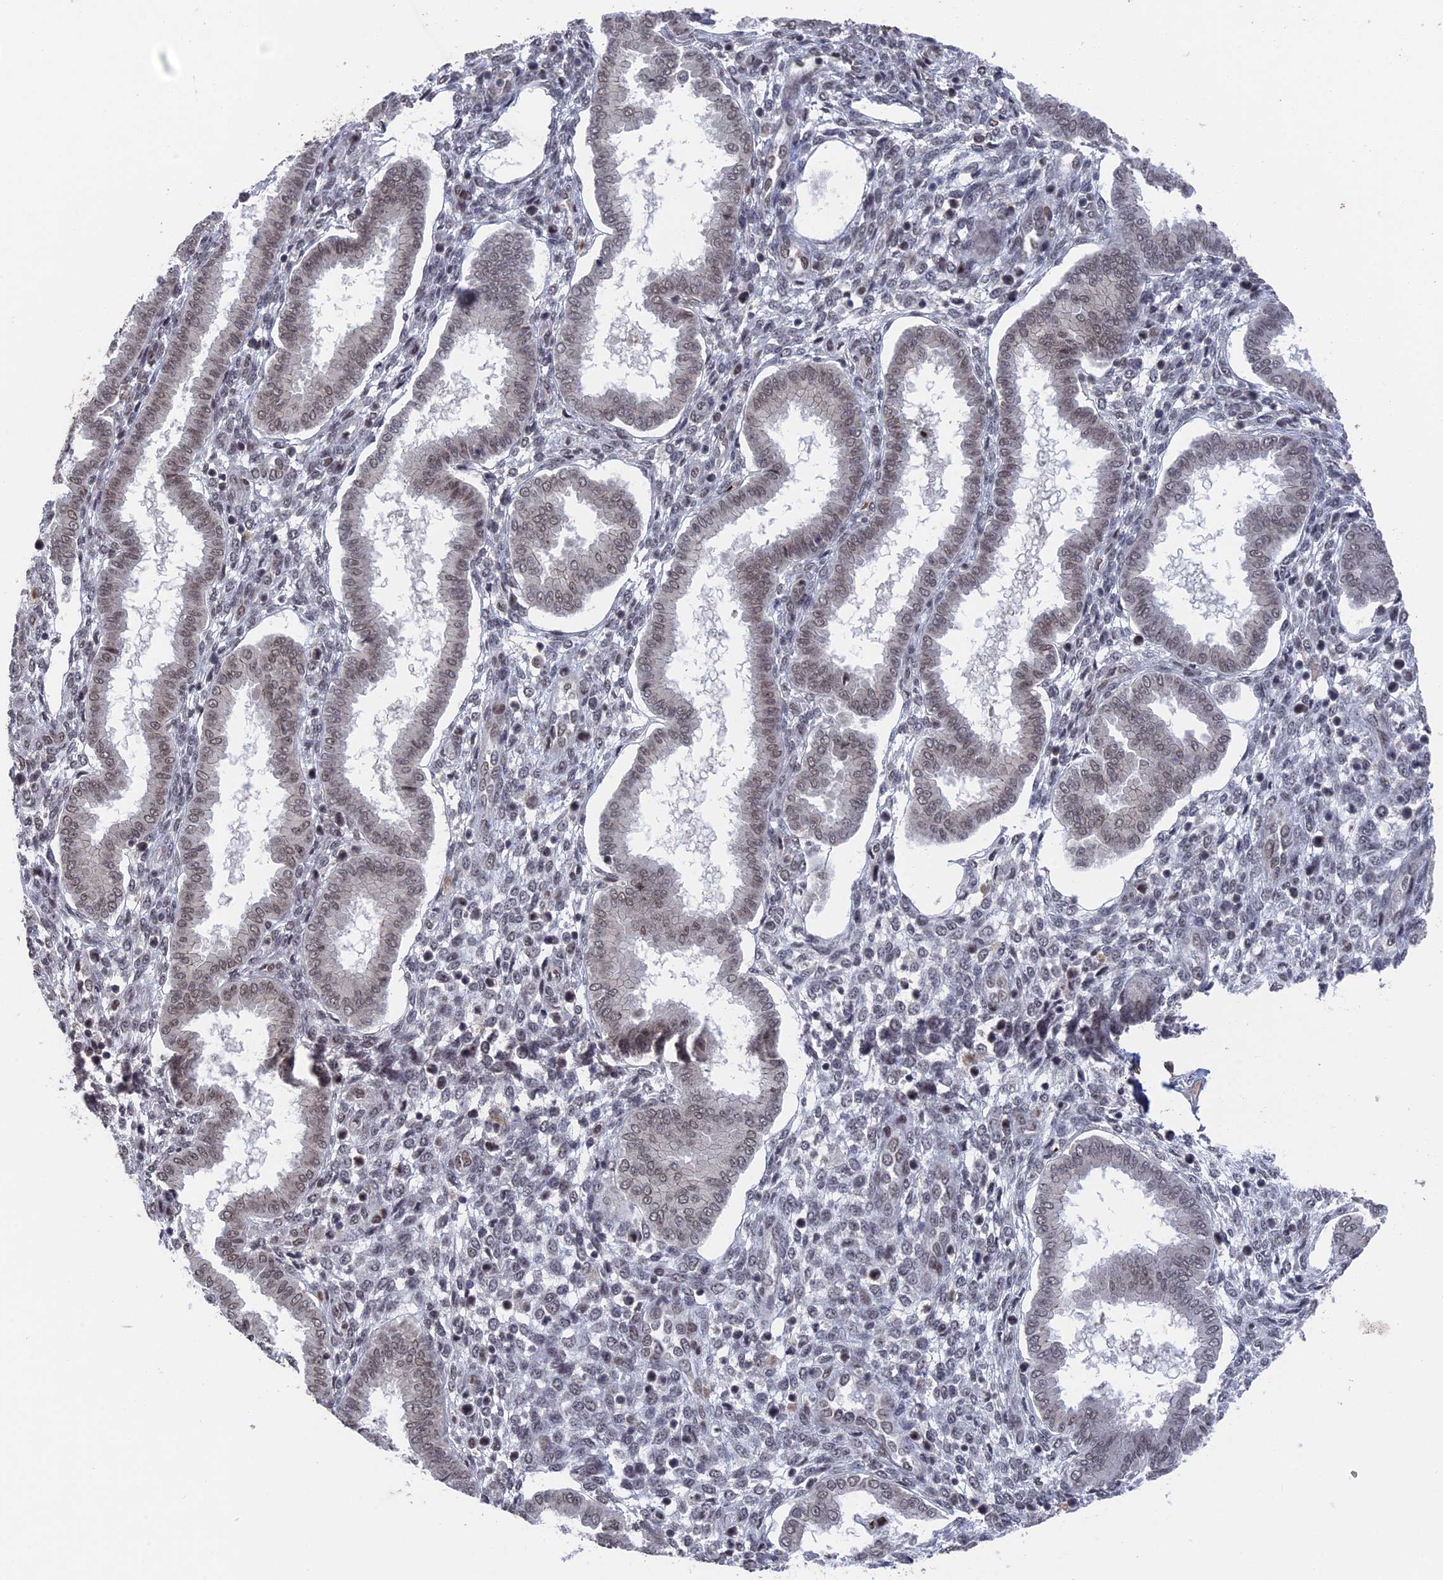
{"staining": {"intensity": "negative", "quantity": "none", "location": "none"}, "tissue": "endometrium", "cell_type": "Cells in endometrial stroma", "image_type": "normal", "snomed": [{"axis": "morphology", "description": "Normal tissue, NOS"}, {"axis": "topography", "description": "Endometrium"}], "caption": "IHC of benign human endometrium displays no expression in cells in endometrial stroma. (DAB immunohistochemistry, high magnification).", "gene": "NR2C2AP", "patient": {"sex": "female", "age": 24}}